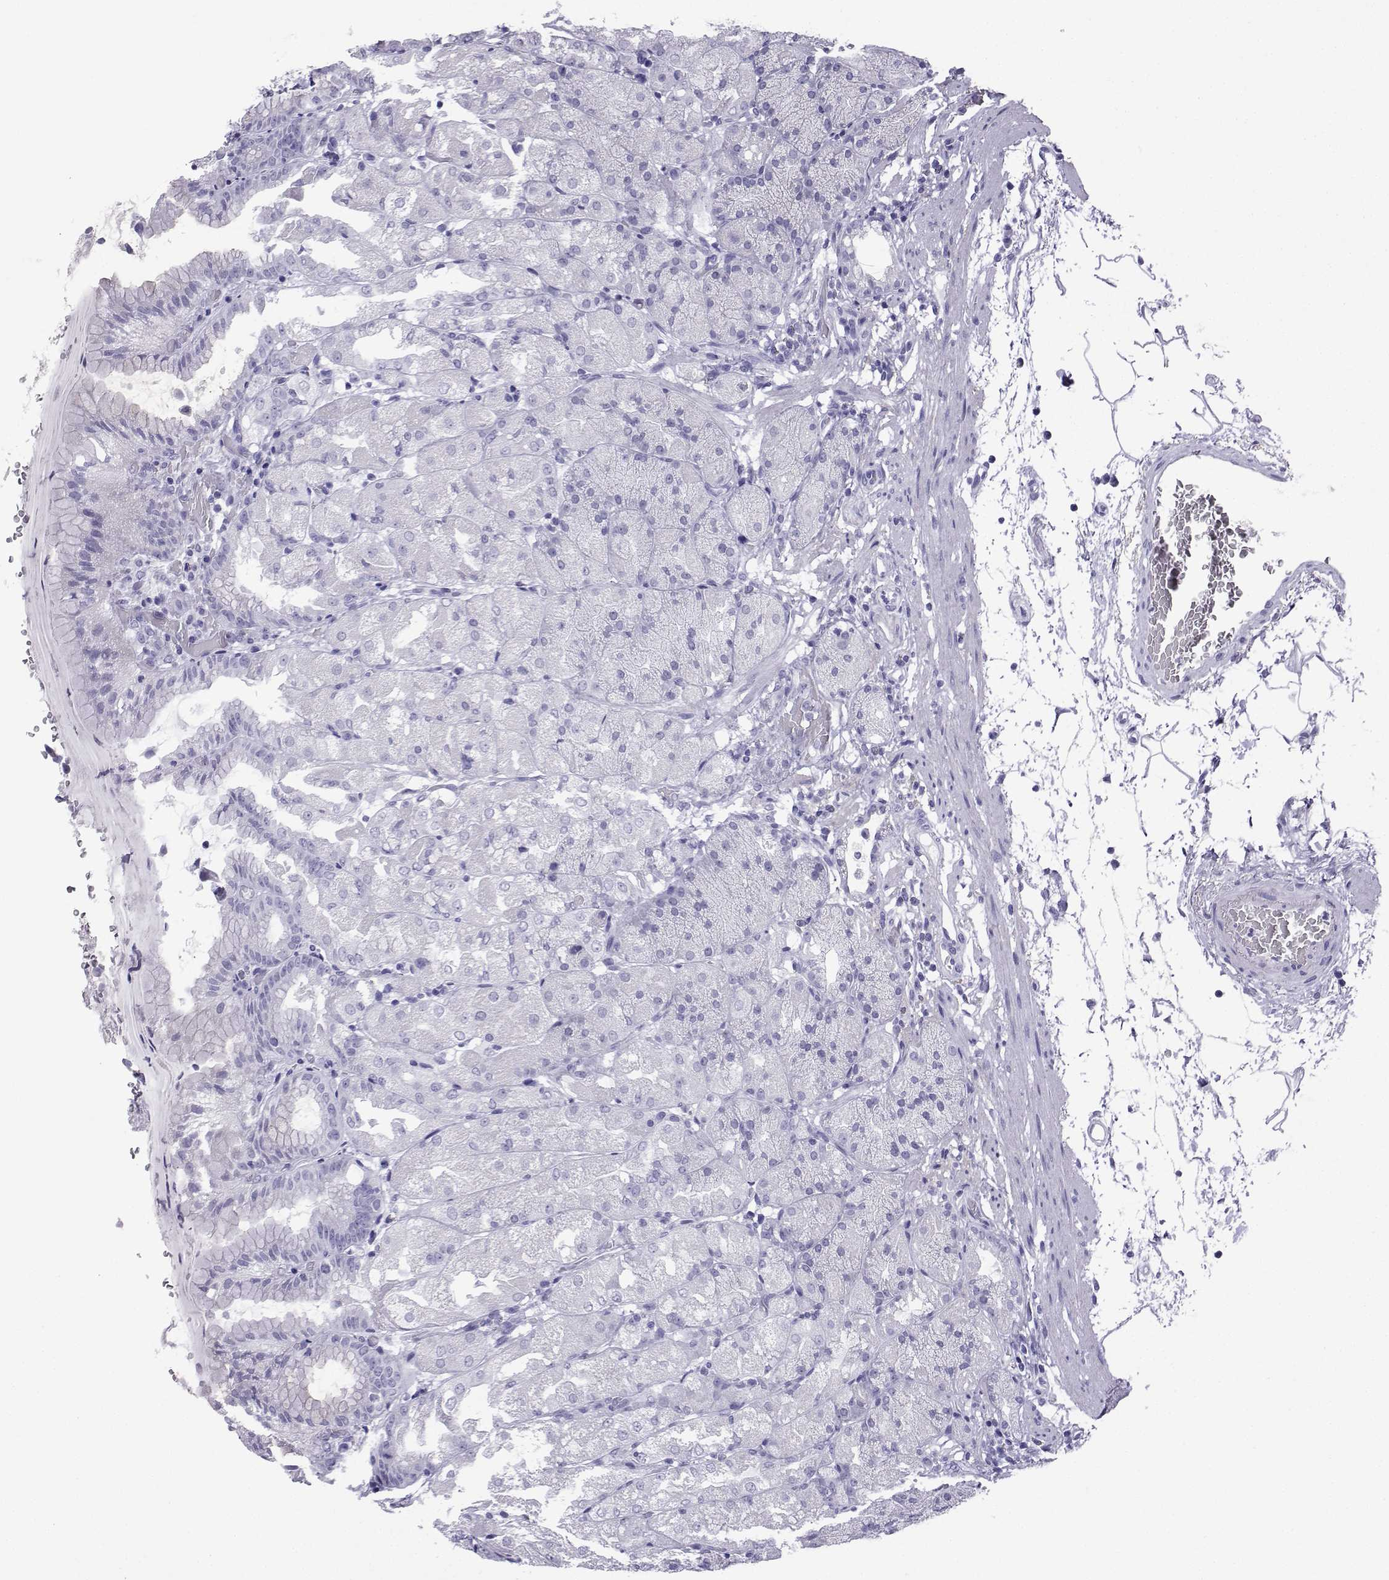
{"staining": {"intensity": "negative", "quantity": "none", "location": "none"}, "tissue": "stomach", "cell_type": "Glandular cells", "image_type": "normal", "snomed": [{"axis": "morphology", "description": "Normal tissue, NOS"}, {"axis": "topography", "description": "Stomach, upper"}, {"axis": "topography", "description": "Stomach"}, {"axis": "topography", "description": "Stomach, lower"}], "caption": "Stomach was stained to show a protein in brown. There is no significant expression in glandular cells. (Brightfield microscopy of DAB (3,3'-diaminobenzidine) IHC at high magnification).", "gene": "TRIM46", "patient": {"sex": "male", "age": 62}}